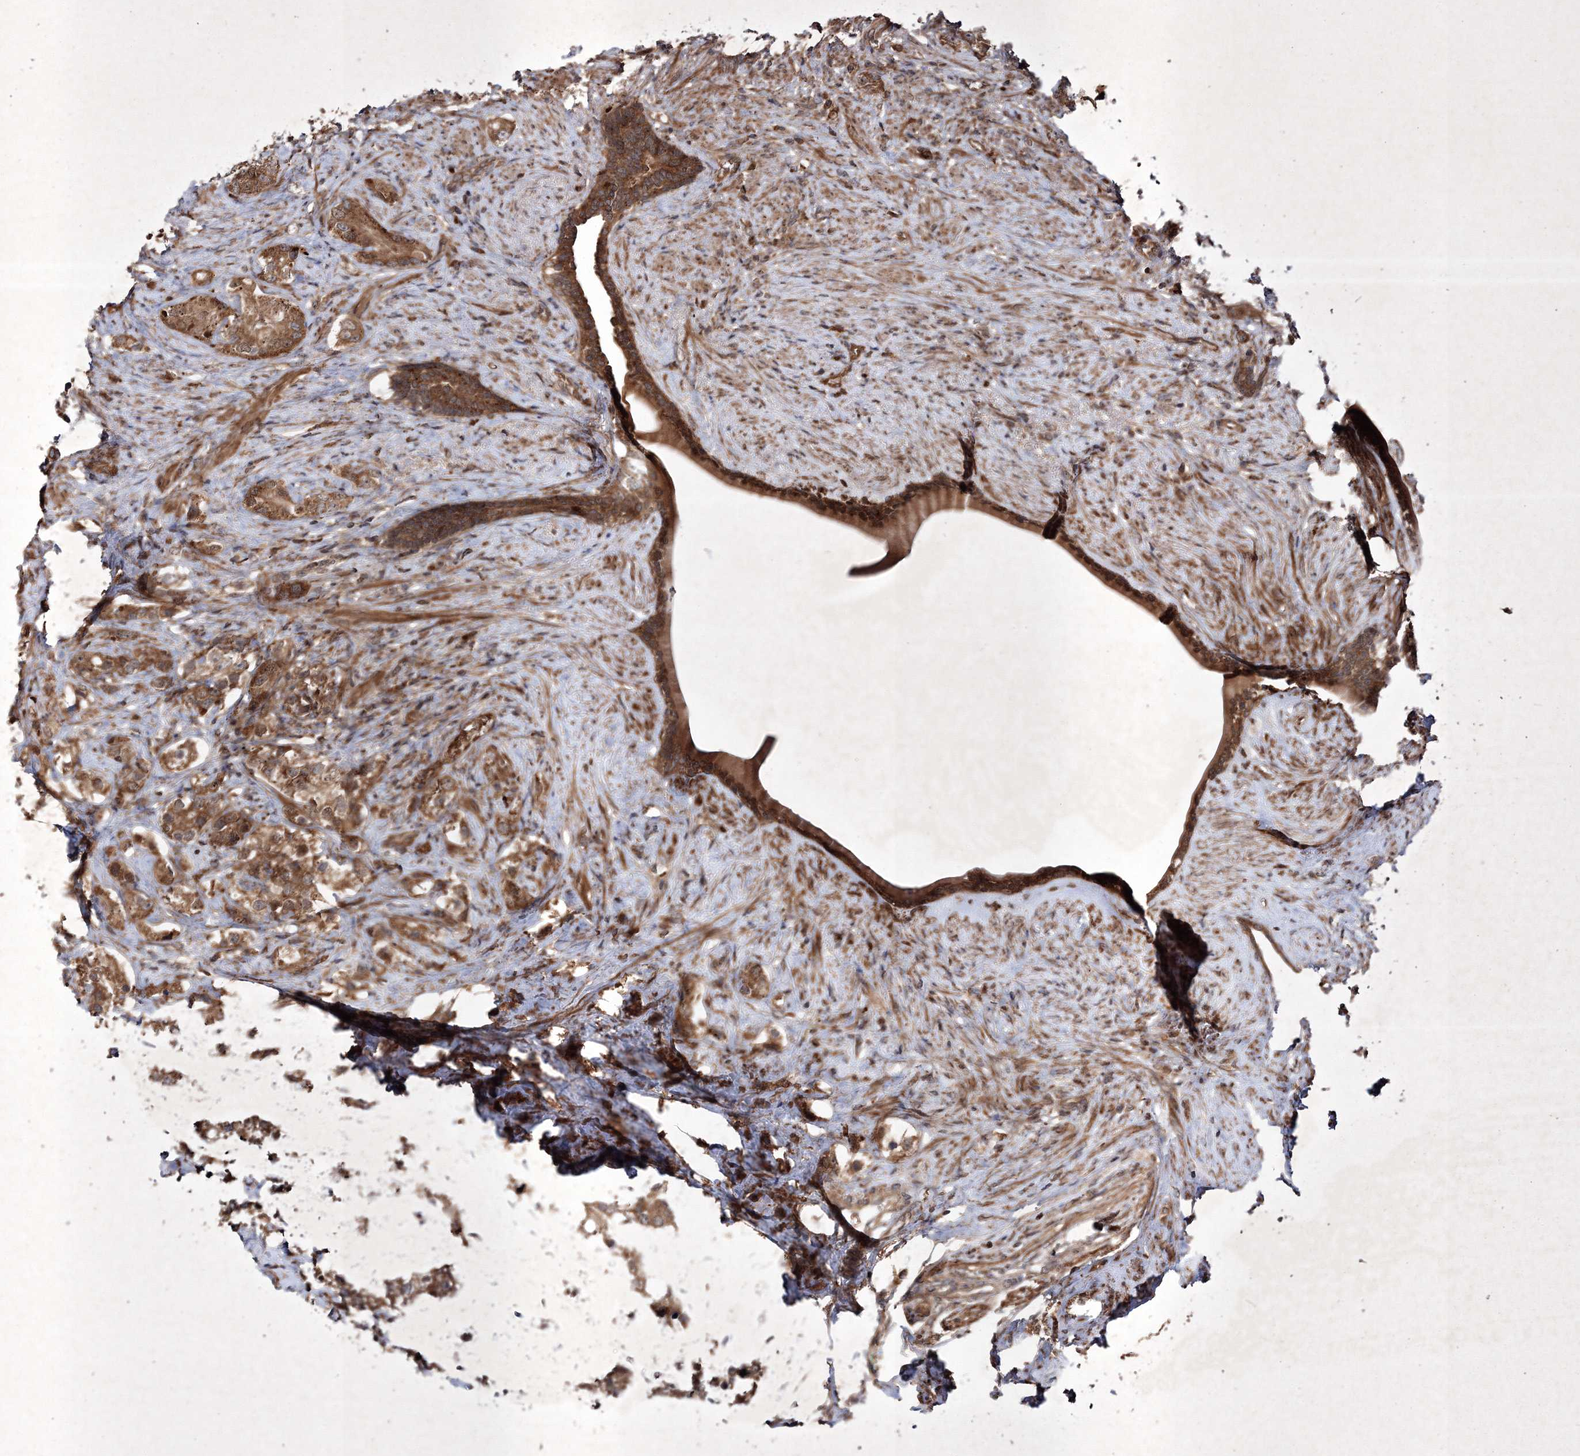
{"staining": {"intensity": "moderate", "quantity": ">75%", "location": "cytoplasmic/membranous"}, "tissue": "prostate cancer", "cell_type": "Tumor cells", "image_type": "cancer", "snomed": [{"axis": "morphology", "description": "Adenocarcinoma, High grade"}, {"axis": "topography", "description": "Prostate"}], "caption": "Prostate high-grade adenocarcinoma stained for a protein (brown) exhibits moderate cytoplasmic/membranous positive positivity in about >75% of tumor cells.", "gene": "DNAJC13", "patient": {"sex": "male", "age": 63}}